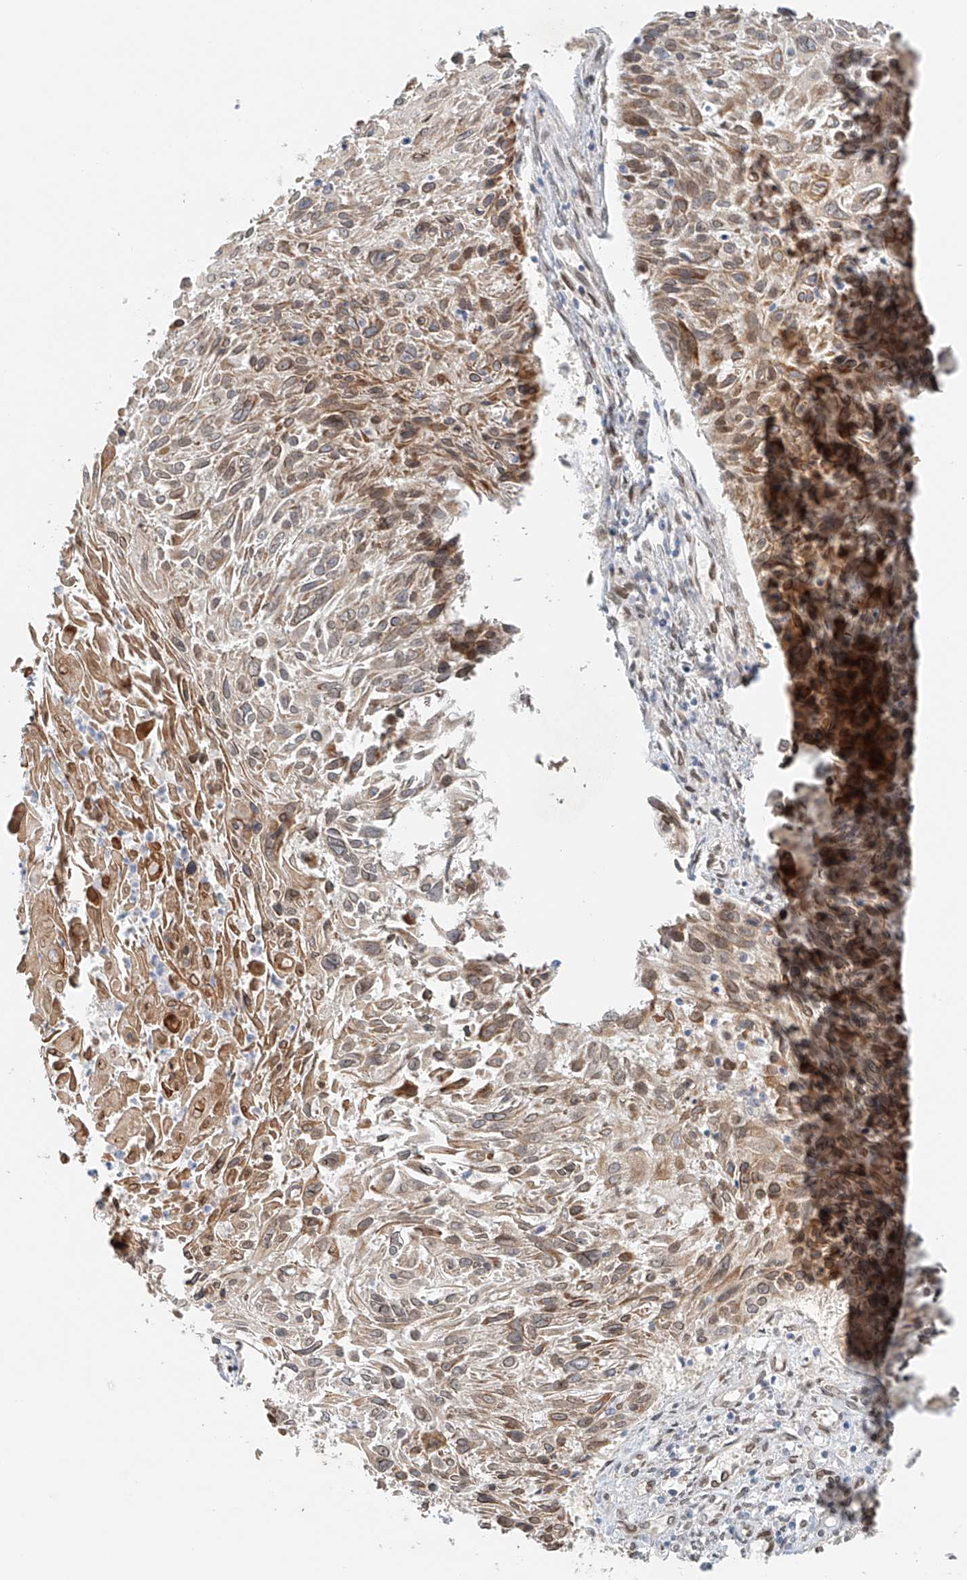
{"staining": {"intensity": "moderate", "quantity": "25%-75%", "location": "cytoplasmic/membranous"}, "tissue": "cervical cancer", "cell_type": "Tumor cells", "image_type": "cancer", "snomed": [{"axis": "morphology", "description": "Squamous cell carcinoma, NOS"}, {"axis": "topography", "description": "Cervix"}], "caption": "Moderate cytoplasmic/membranous expression is identified in approximately 25%-75% of tumor cells in cervical squamous cell carcinoma.", "gene": "STARD9", "patient": {"sex": "female", "age": 51}}